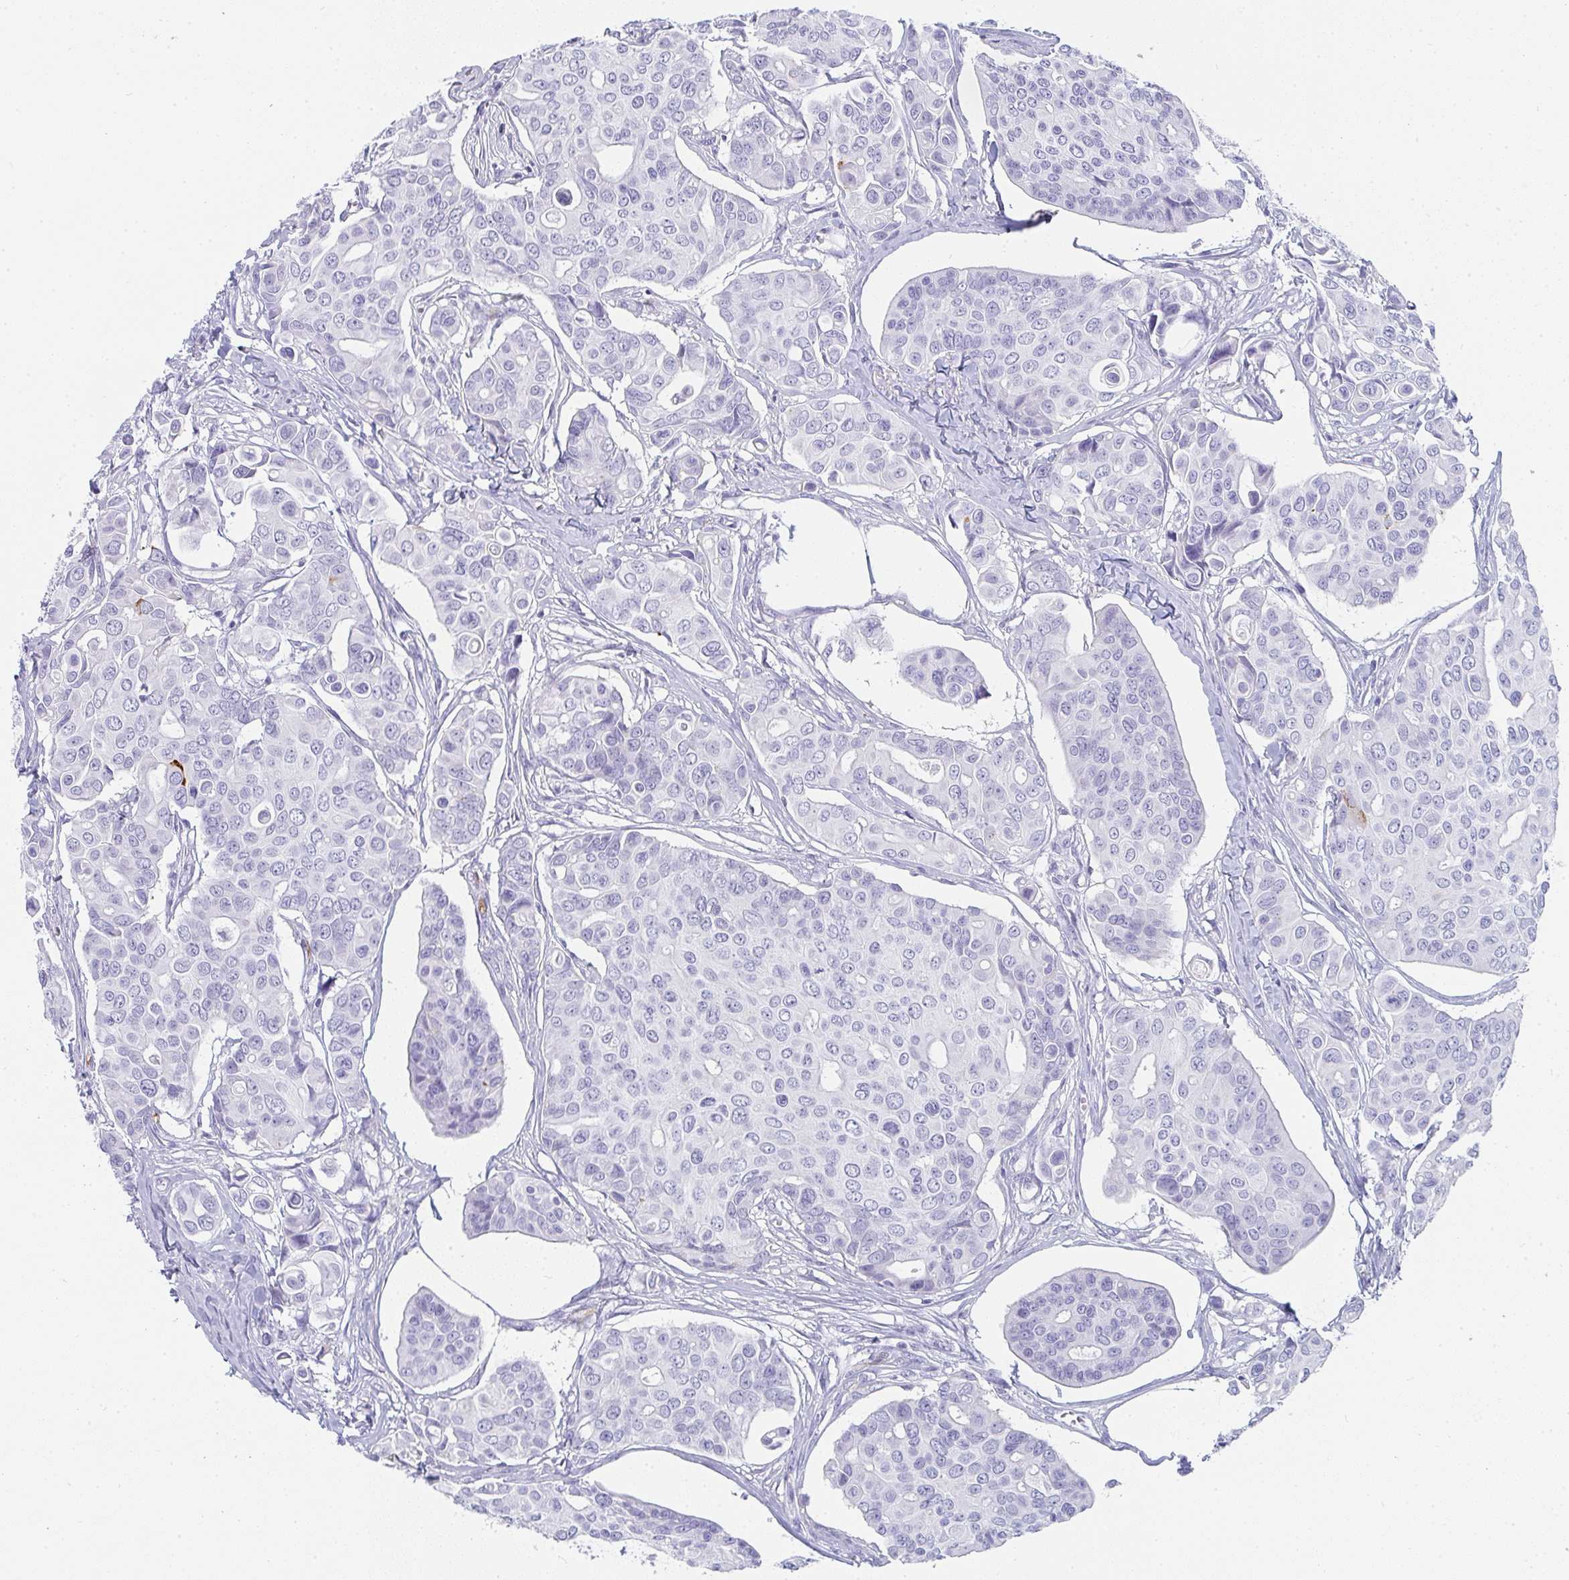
{"staining": {"intensity": "negative", "quantity": "none", "location": "none"}, "tissue": "breast cancer", "cell_type": "Tumor cells", "image_type": "cancer", "snomed": [{"axis": "morphology", "description": "Normal tissue, NOS"}, {"axis": "morphology", "description": "Duct carcinoma"}, {"axis": "topography", "description": "Skin"}, {"axis": "topography", "description": "Breast"}], "caption": "High power microscopy photomicrograph of an IHC micrograph of breast infiltrating ductal carcinoma, revealing no significant staining in tumor cells.", "gene": "PRND", "patient": {"sex": "female", "age": 54}}